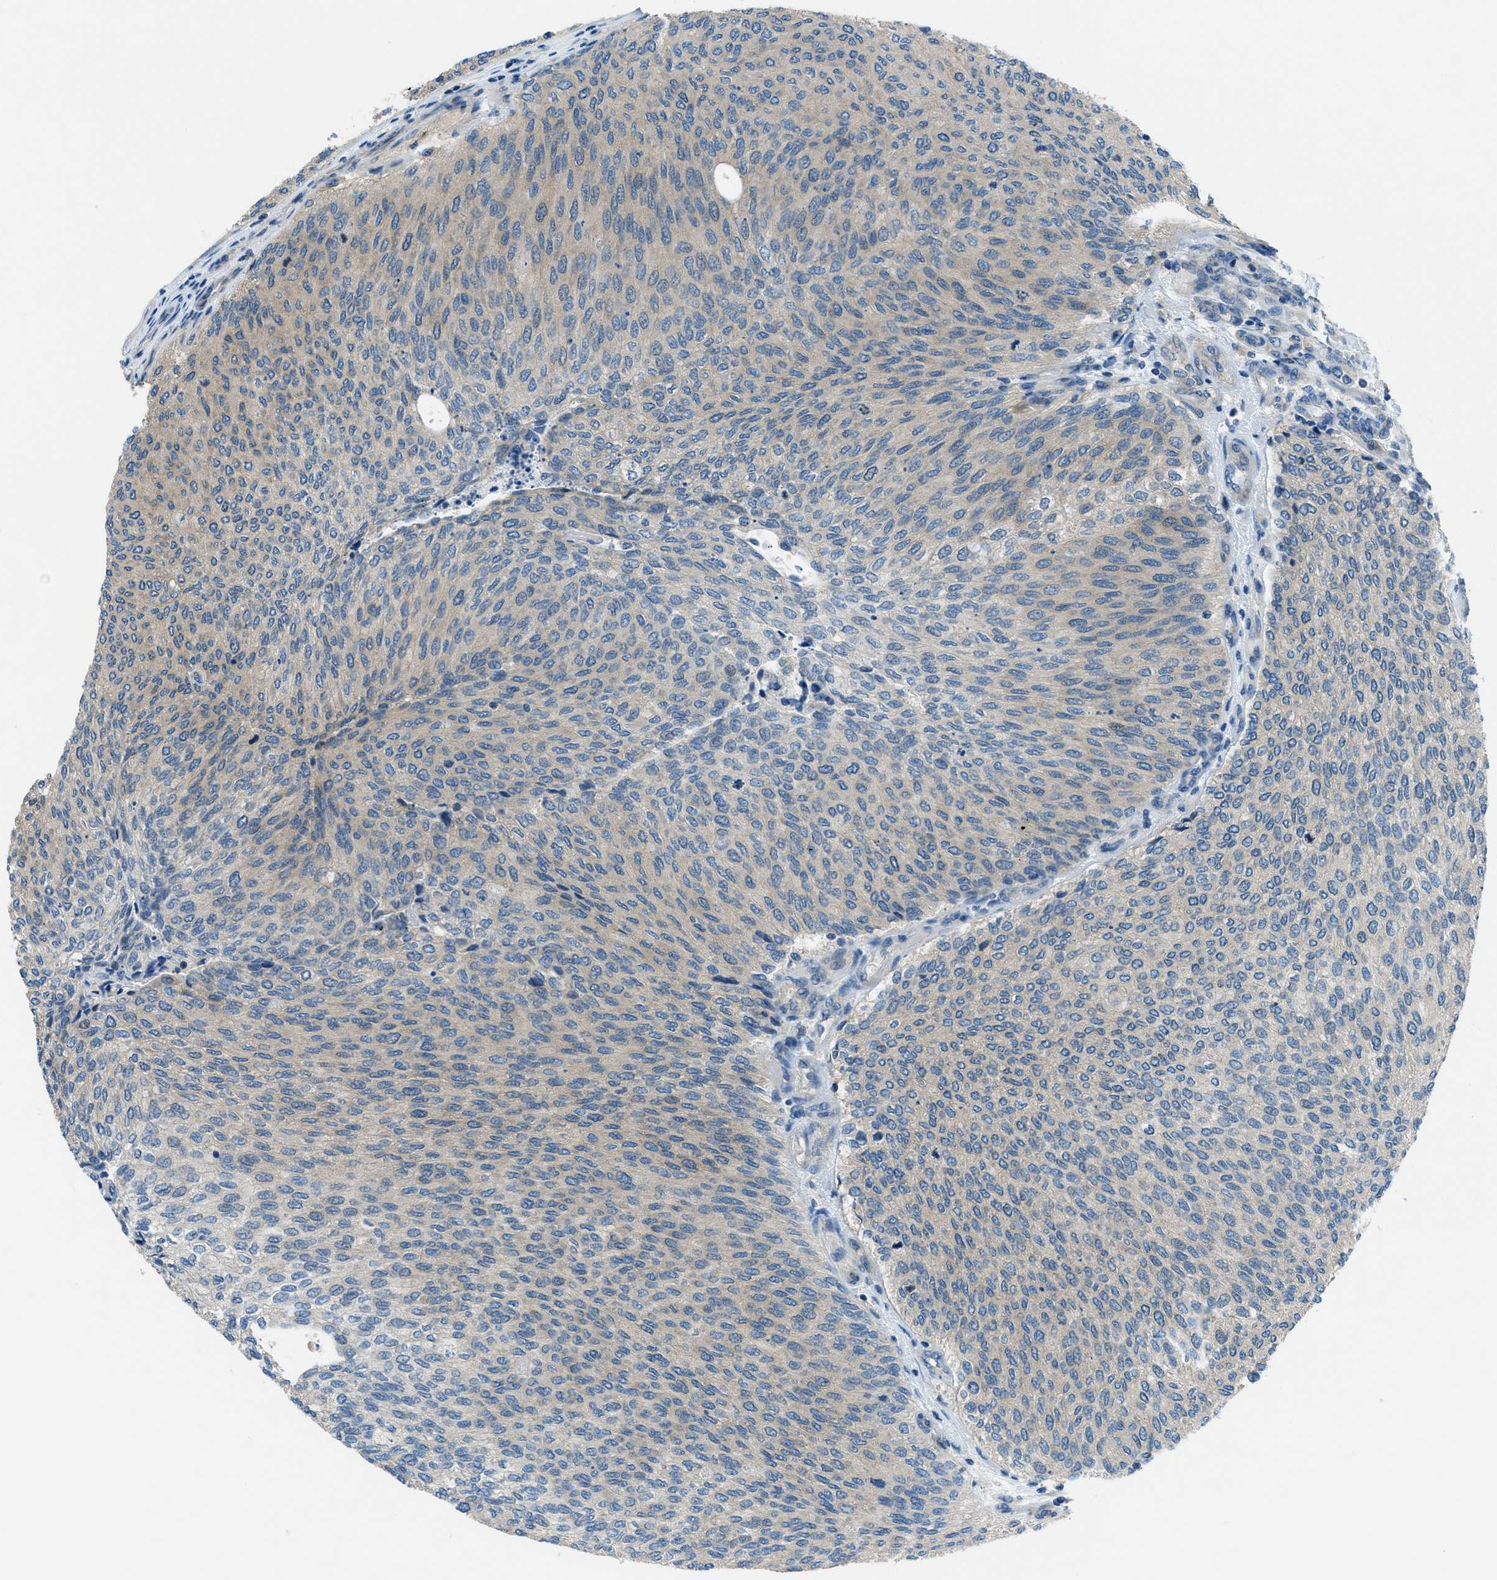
{"staining": {"intensity": "weak", "quantity": "25%-75%", "location": "cytoplasmic/membranous"}, "tissue": "urothelial cancer", "cell_type": "Tumor cells", "image_type": "cancer", "snomed": [{"axis": "morphology", "description": "Urothelial carcinoma, Low grade"}, {"axis": "topography", "description": "Urinary bladder"}], "caption": "Immunohistochemical staining of human urothelial carcinoma (low-grade) demonstrates weak cytoplasmic/membranous protein expression in about 25%-75% of tumor cells.", "gene": "ARFGAP2", "patient": {"sex": "female", "age": 79}}